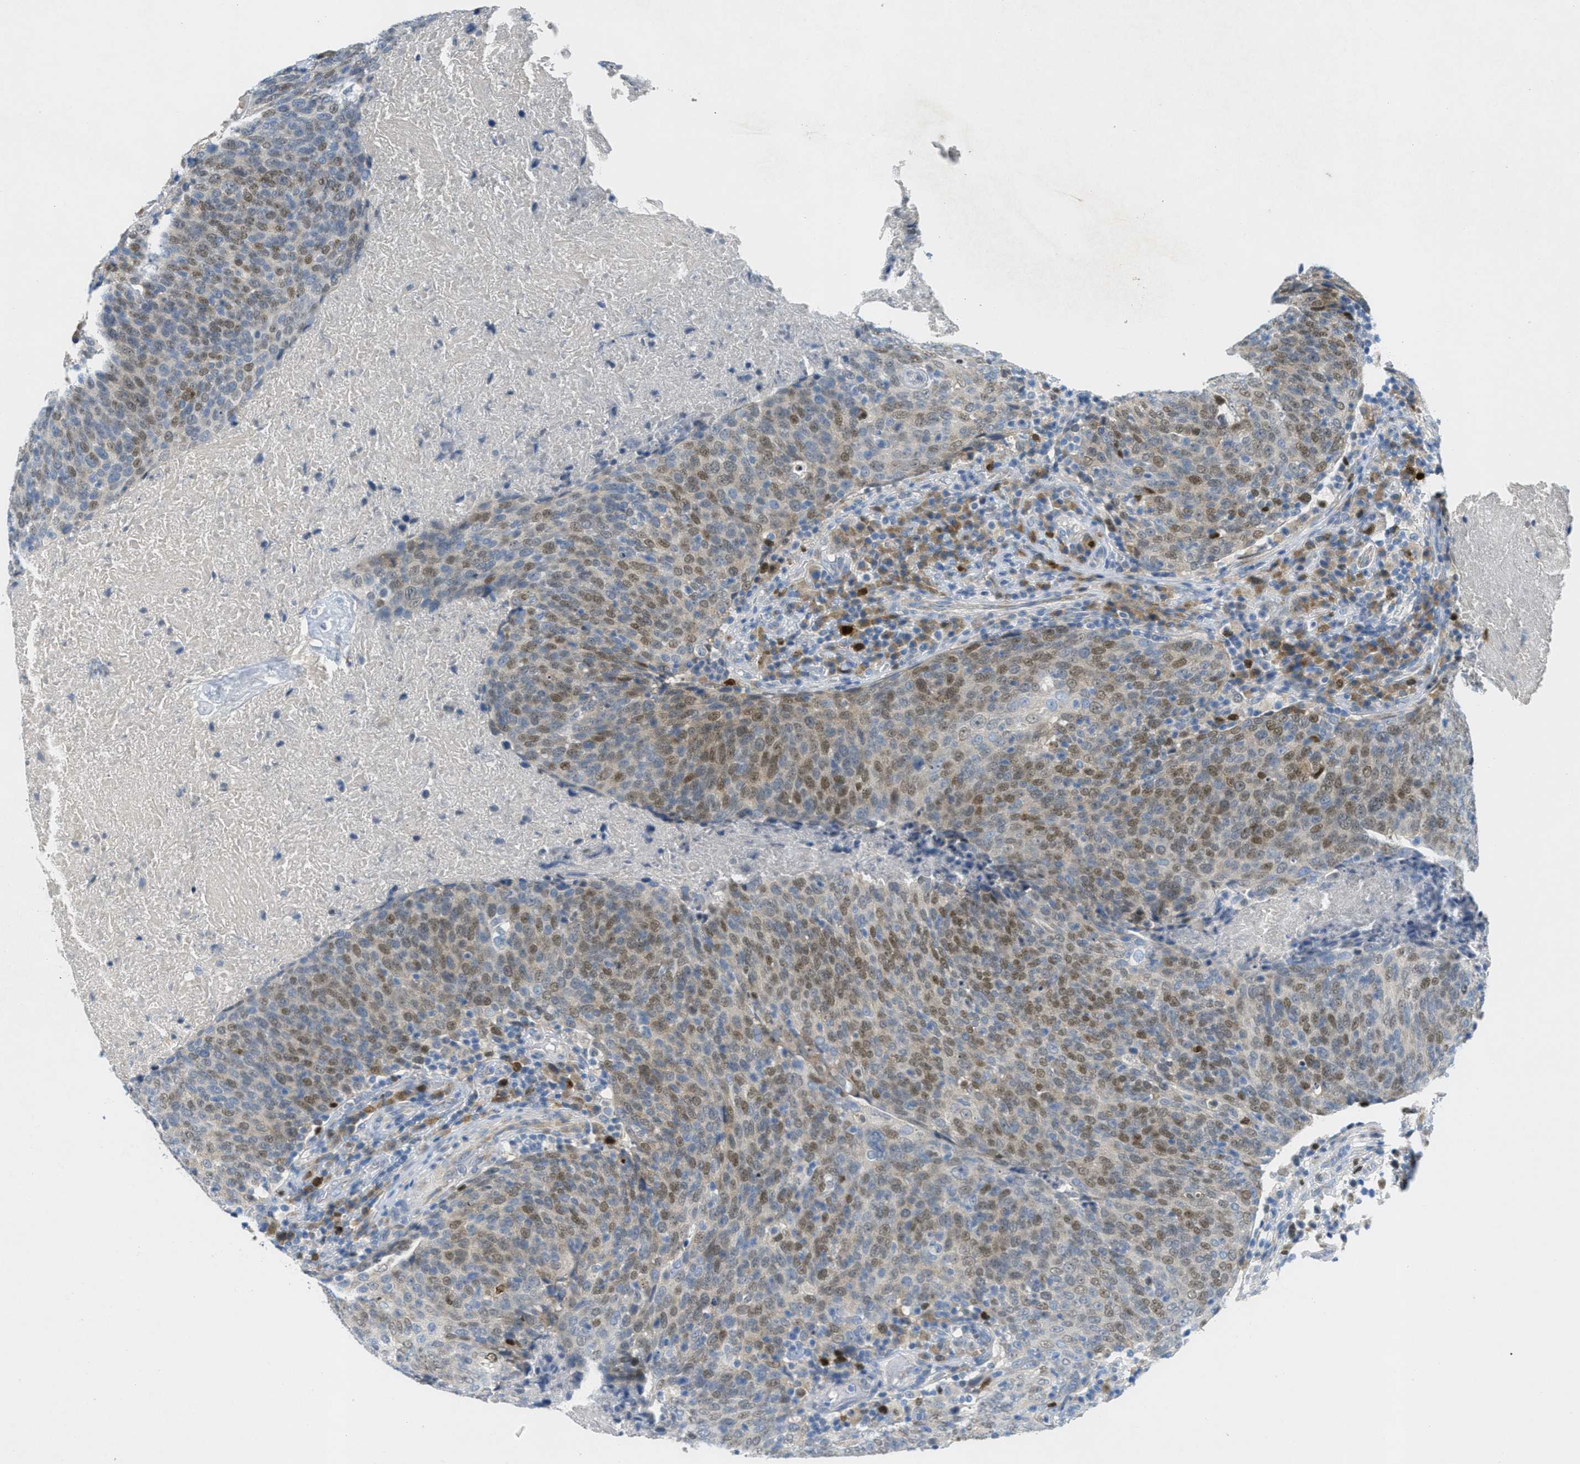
{"staining": {"intensity": "moderate", "quantity": ">75%", "location": "nuclear"}, "tissue": "head and neck cancer", "cell_type": "Tumor cells", "image_type": "cancer", "snomed": [{"axis": "morphology", "description": "Squamous cell carcinoma, NOS"}, {"axis": "morphology", "description": "Squamous cell carcinoma, metastatic, NOS"}, {"axis": "topography", "description": "Lymph node"}, {"axis": "topography", "description": "Head-Neck"}], "caption": "A brown stain labels moderate nuclear expression of a protein in squamous cell carcinoma (head and neck) tumor cells.", "gene": "ORC6", "patient": {"sex": "male", "age": 62}}